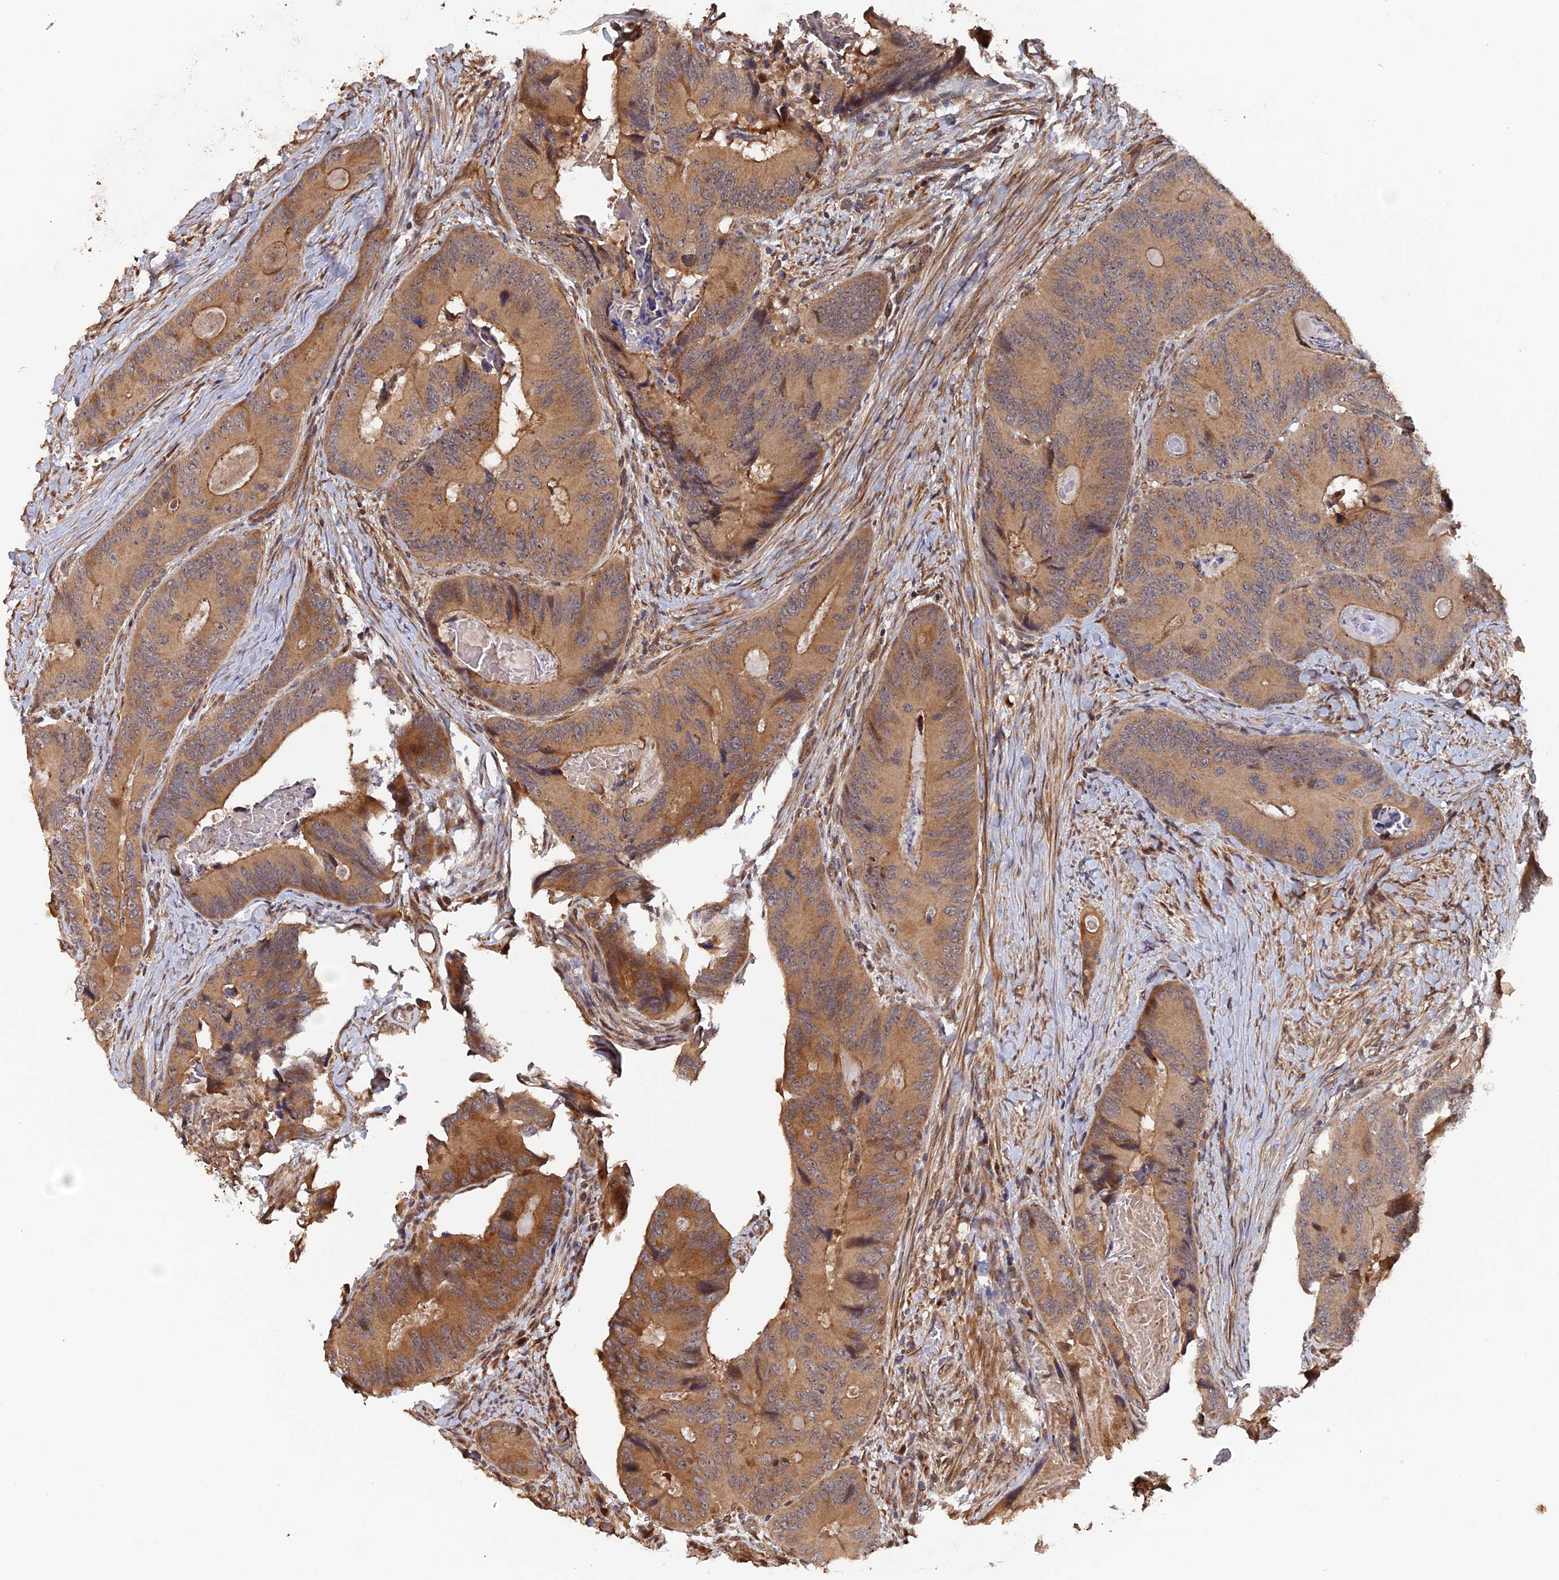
{"staining": {"intensity": "moderate", "quantity": ">75%", "location": "cytoplasmic/membranous"}, "tissue": "colorectal cancer", "cell_type": "Tumor cells", "image_type": "cancer", "snomed": [{"axis": "morphology", "description": "Adenocarcinoma, NOS"}, {"axis": "topography", "description": "Colon"}], "caption": "An image of human adenocarcinoma (colorectal) stained for a protein exhibits moderate cytoplasmic/membranous brown staining in tumor cells. The staining is performed using DAB brown chromogen to label protein expression. The nuclei are counter-stained blue using hematoxylin.", "gene": "VPS37C", "patient": {"sex": "male", "age": 84}}